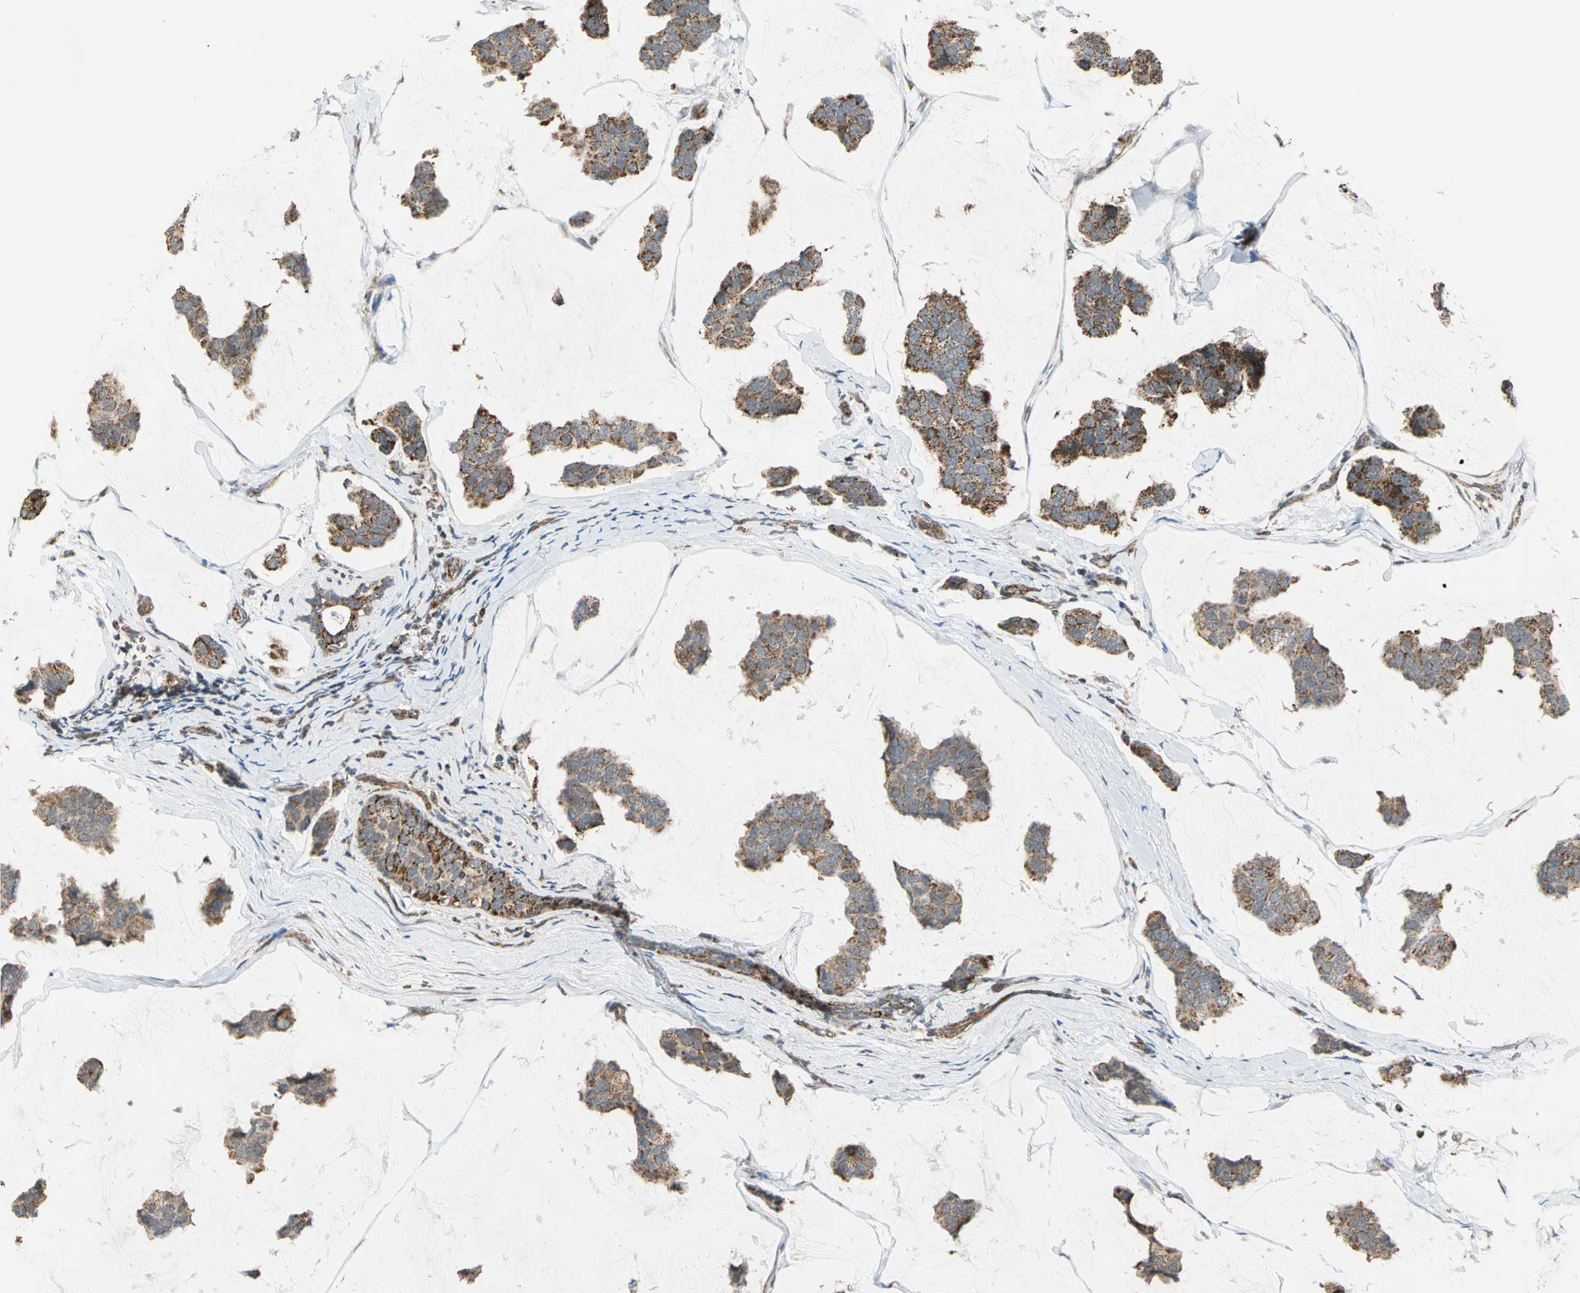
{"staining": {"intensity": "moderate", "quantity": ">75%", "location": "cytoplasmic/membranous"}, "tissue": "breast cancer", "cell_type": "Tumor cells", "image_type": "cancer", "snomed": [{"axis": "morphology", "description": "Normal tissue, NOS"}, {"axis": "morphology", "description": "Duct carcinoma"}, {"axis": "topography", "description": "Breast"}], "caption": "This is a photomicrograph of immunohistochemistry (IHC) staining of breast cancer (intraductal carcinoma), which shows moderate positivity in the cytoplasmic/membranous of tumor cells.", "gene": "MRPS22", "patient": {"sex": "female", "age": 50}}